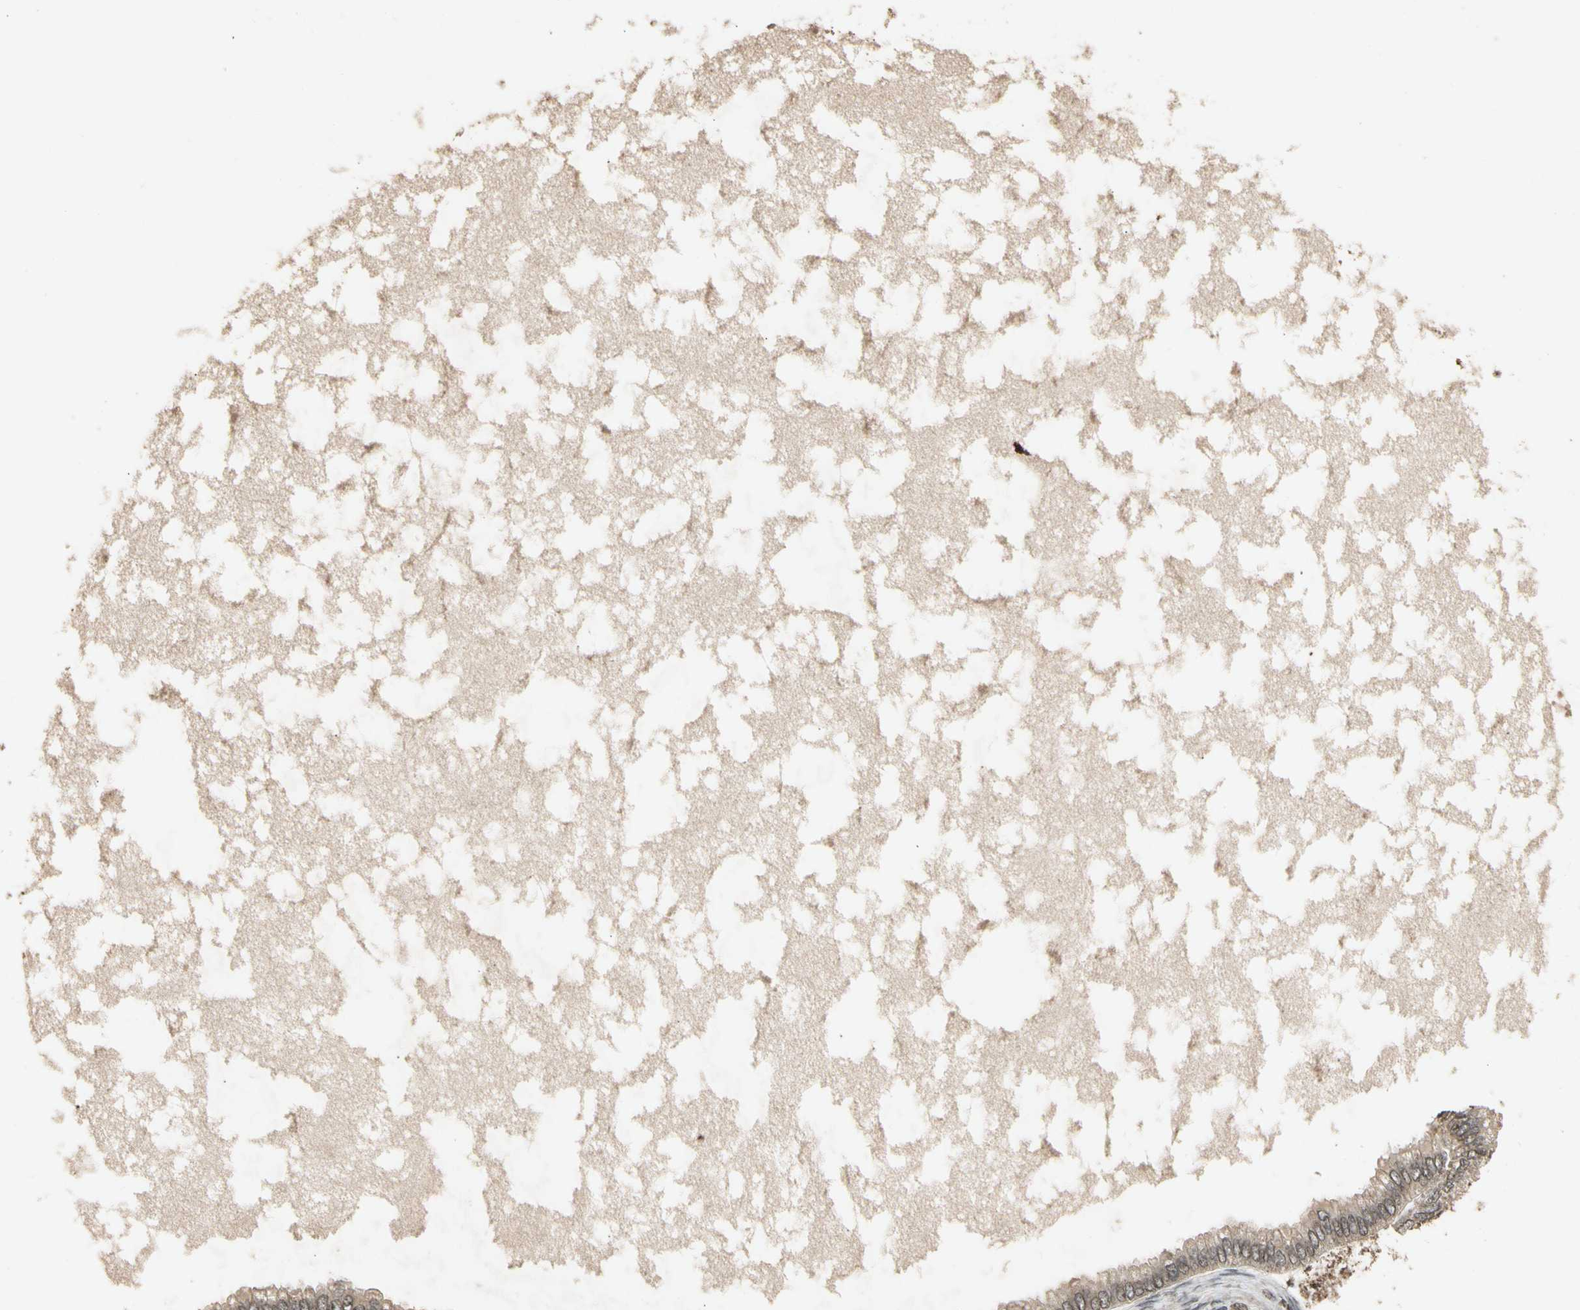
{"staining": {"intensity": "moderate", "quantity": ">75%", "location": "cytoplasmic/membranous,nuclear"}, "tissue": "ovarian cancer", "cell_type": "Tumor cells", "image_type": "cancer", "snomed": [{"axis": "morphology", "description": "Cystadenocarcinoma, mucinous, NOS"}, {"axis": "topography", "description": "Ovary"}], "caption": "Immunohistochemical staining of human mucinous cystadenocarcinoma (ovarian) demonstrates medium levels of moderate cytoplasmic/membranous and nuclear staining in about >75% of tumor cells.", "gene": "GLRX", "patient": {"sex": "female", "age": 80}}